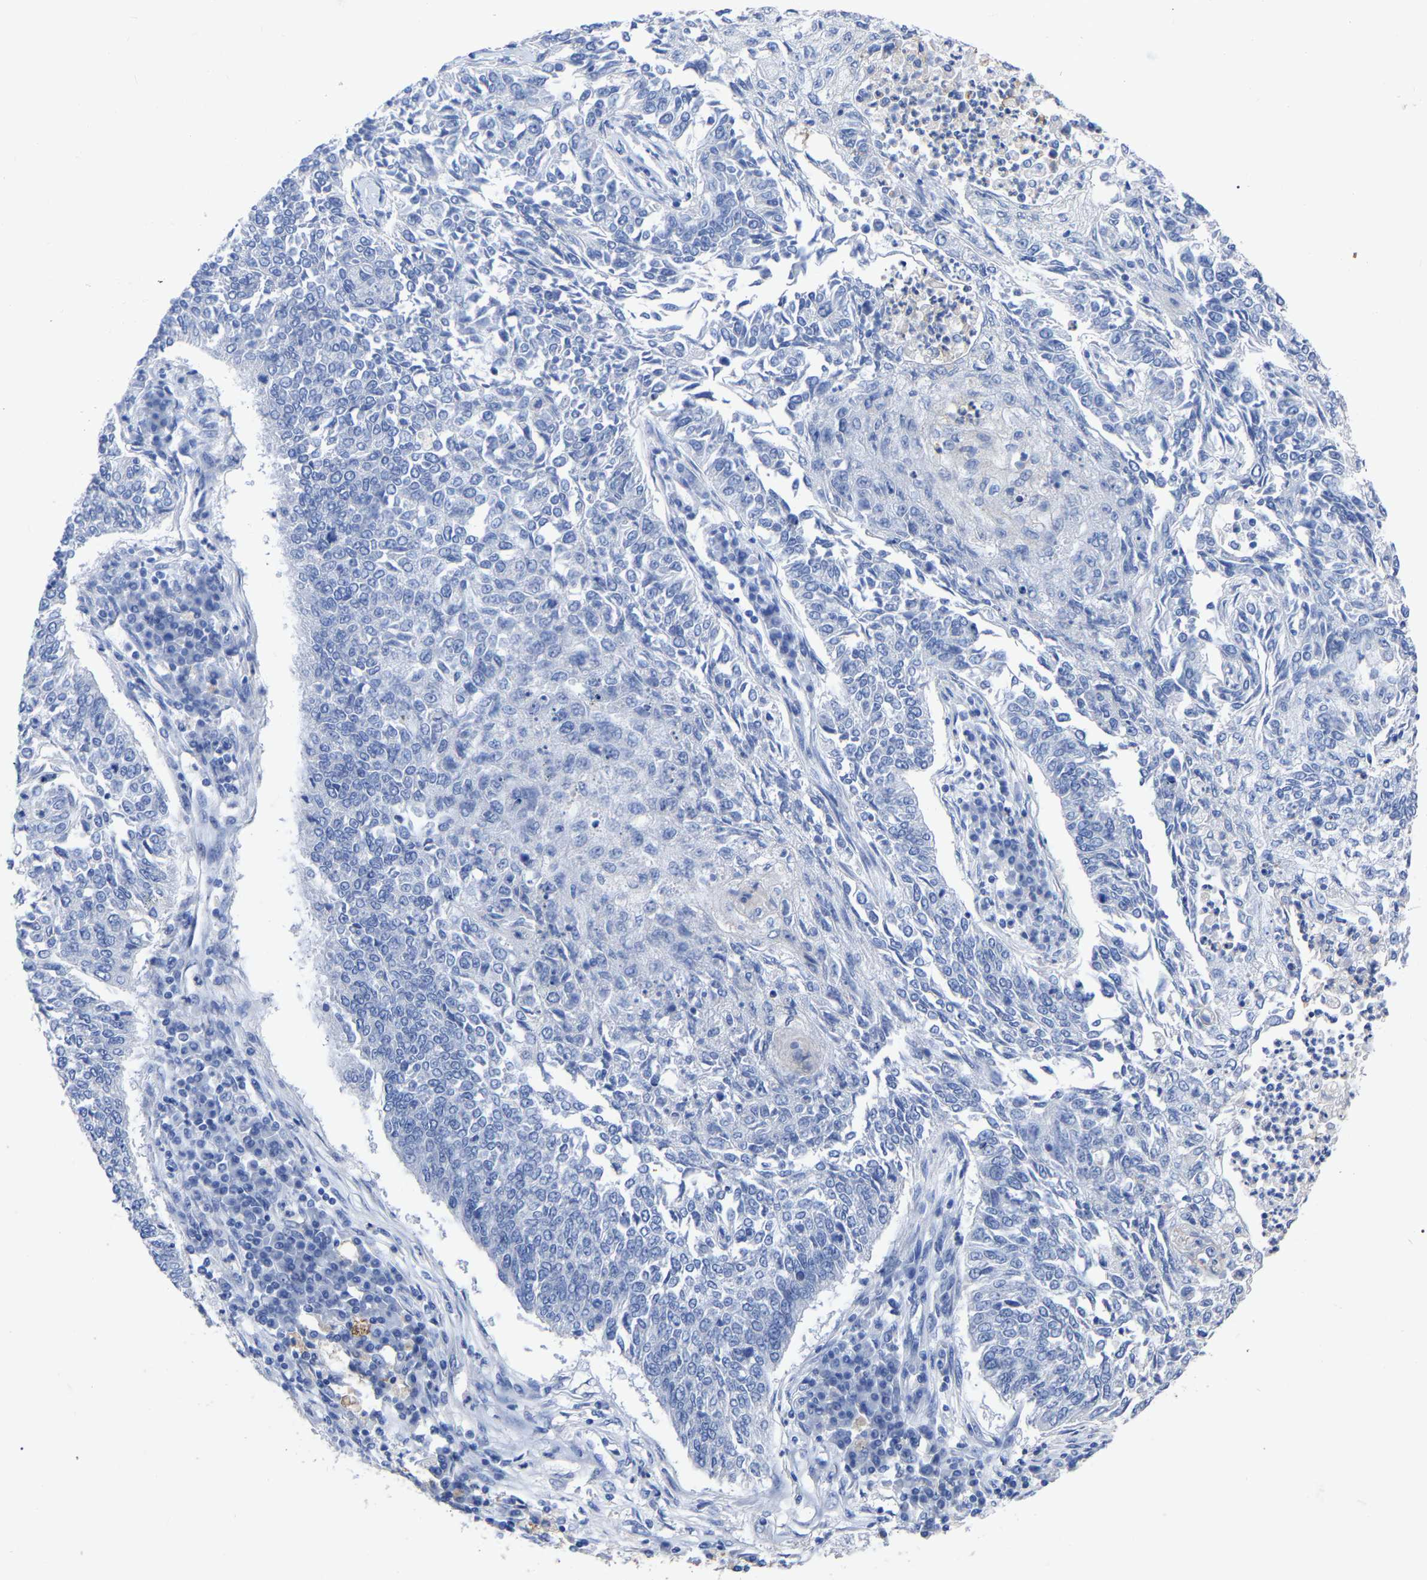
{"staining": {"intensity": "negative", "quantity": "none", "location": "none"}, "tissue": "lung cancer", "cell_type": "Tumor cells", "image_type": "cancer", "snomed": [{"axis": "morphology", "description": "Normal tissue, NOS"}, {"axis": "morphology", "description": "Squamous cell carcinoma, NOS"}, {"axis": "topography", "description": "Cartilage tissue"}, {"axis": "topography", "description": "Bronchus"}, {"axis": "topography", "description": "Lung"}], "caption": "High power microscopy photomicrograph of an IHC micrograph of squamous cell carcinoma (lung), revealing no significant positivity in tumor cells.", "gene": "ANXA13", "patient": {"sex": "female", "age": 49}}